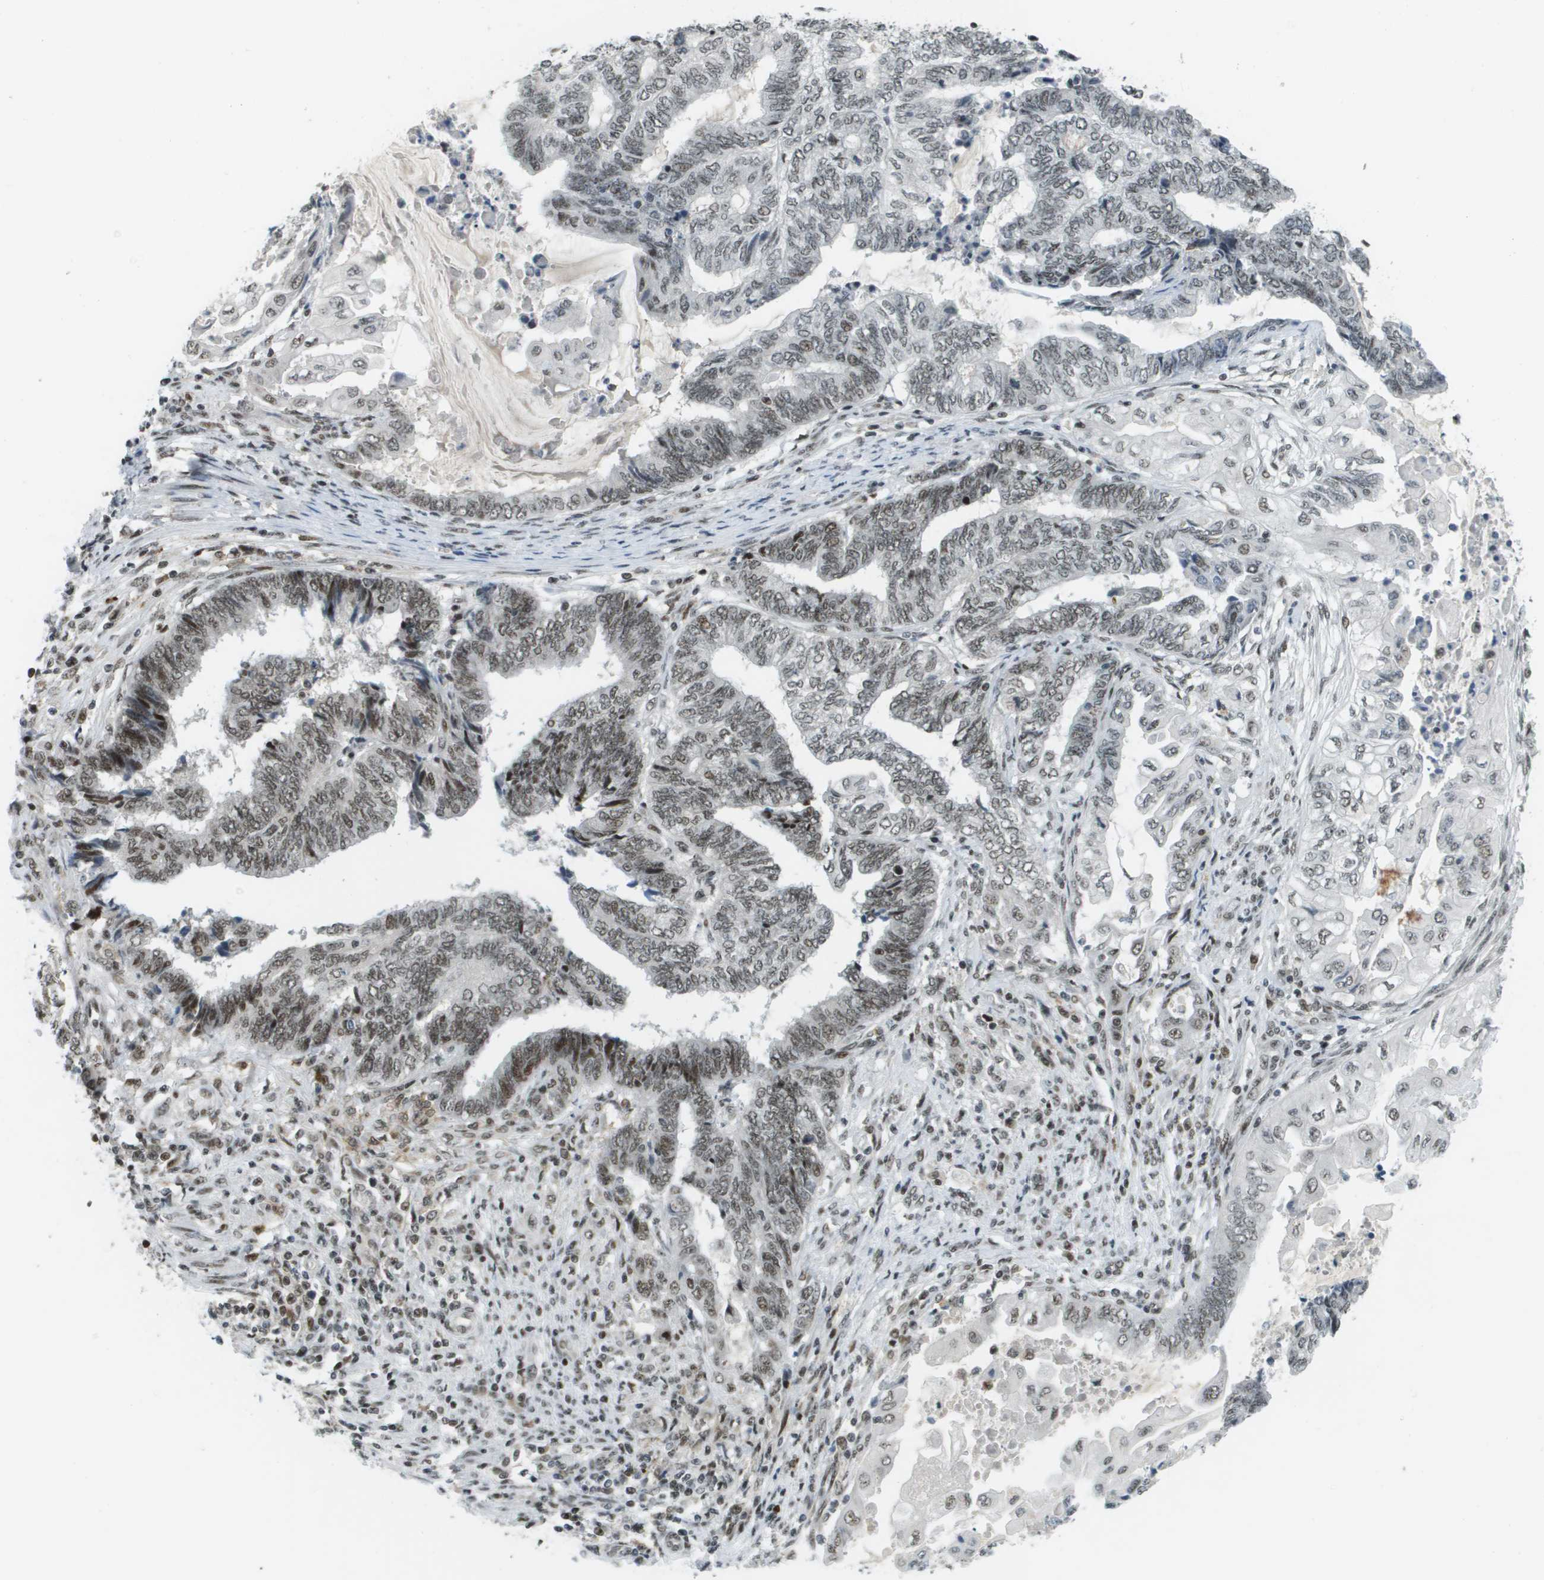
{"staining": {"intensity": "moderate", "quantity": "25%-75%", "location": "nuclear"}, "tissue": "endometrial cancer", "cell_type": "Tumor cells", "image_type": "cancer", "snomed": [{"axis": "morphology", "description": "Adenocarcinoma, NOS"}, {"axis": "topography", "description": "Uterus"}, {"axis": "topography", "description": "Endometrium"}], "caption": "Protein staining demonstrates moderate nuclear positivity in about 25%-75% of tumor cells in adenocarcinoma (endometrial).", "gene": "IRF7", "patient": {"sex": "female", "age": 70}}